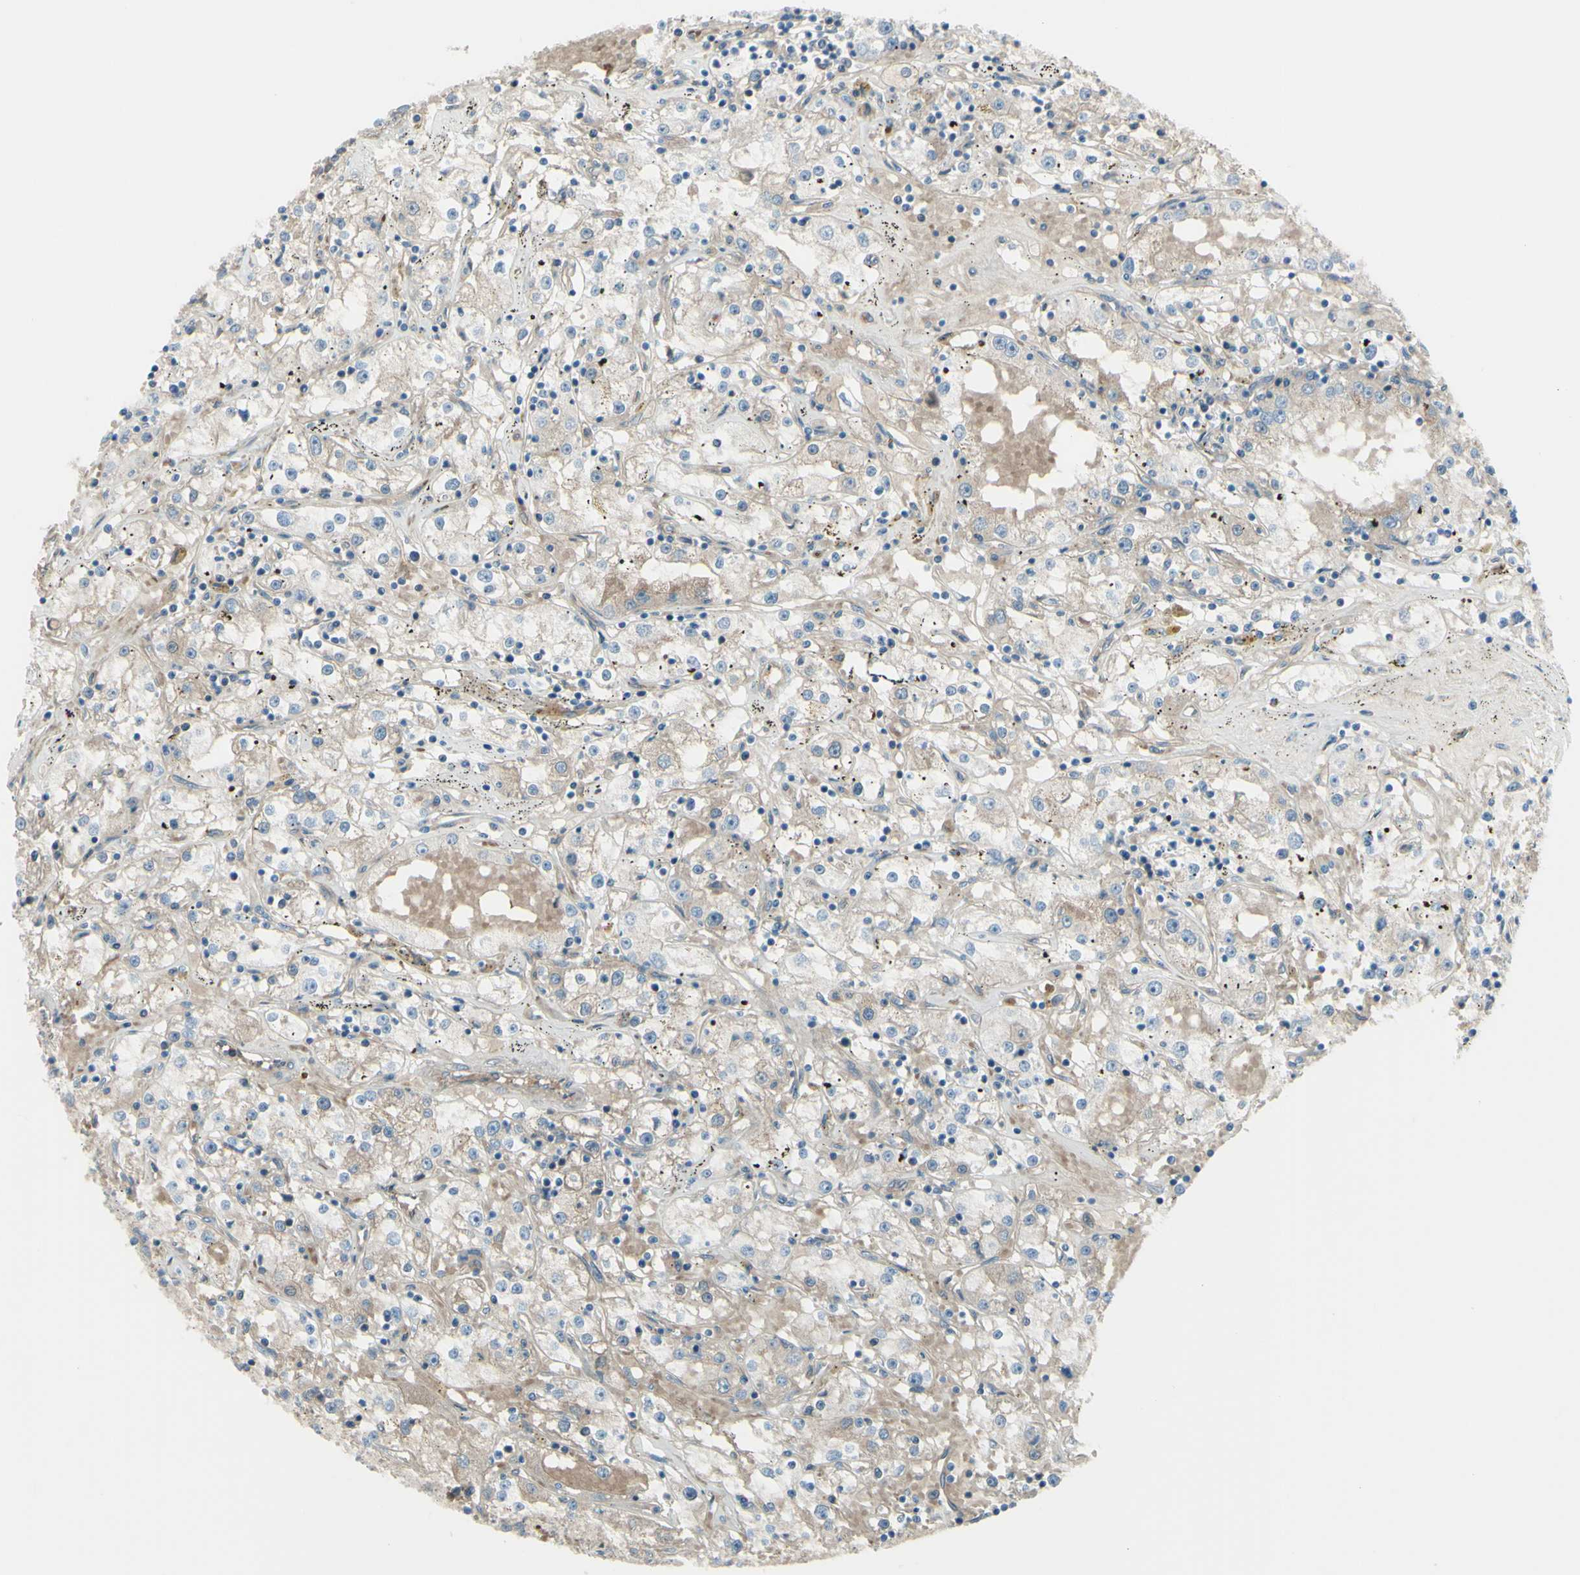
{"staining": {"intensity": "weak", "quantity": ">75%", "location": "cytoplasmic/membranous"}, "tissue": "renal cancer", "cell_type": "Tumor cells", "image_type": "cancer", "snomed": [{"axis": "morphology", "description": "Adenocarcinoma, NOS"}, {"axis": "topography", "description": "Kidney"}], "caption": "Renal cancer (adenocarcinoma) was stained to show a protein in brown. There is low levels of weak cytoplasmic/membranous staining in approximately >75% of tumor cells.", "gene": "PCDHGA2", "patient": {"sex": "male", "age": 56}}